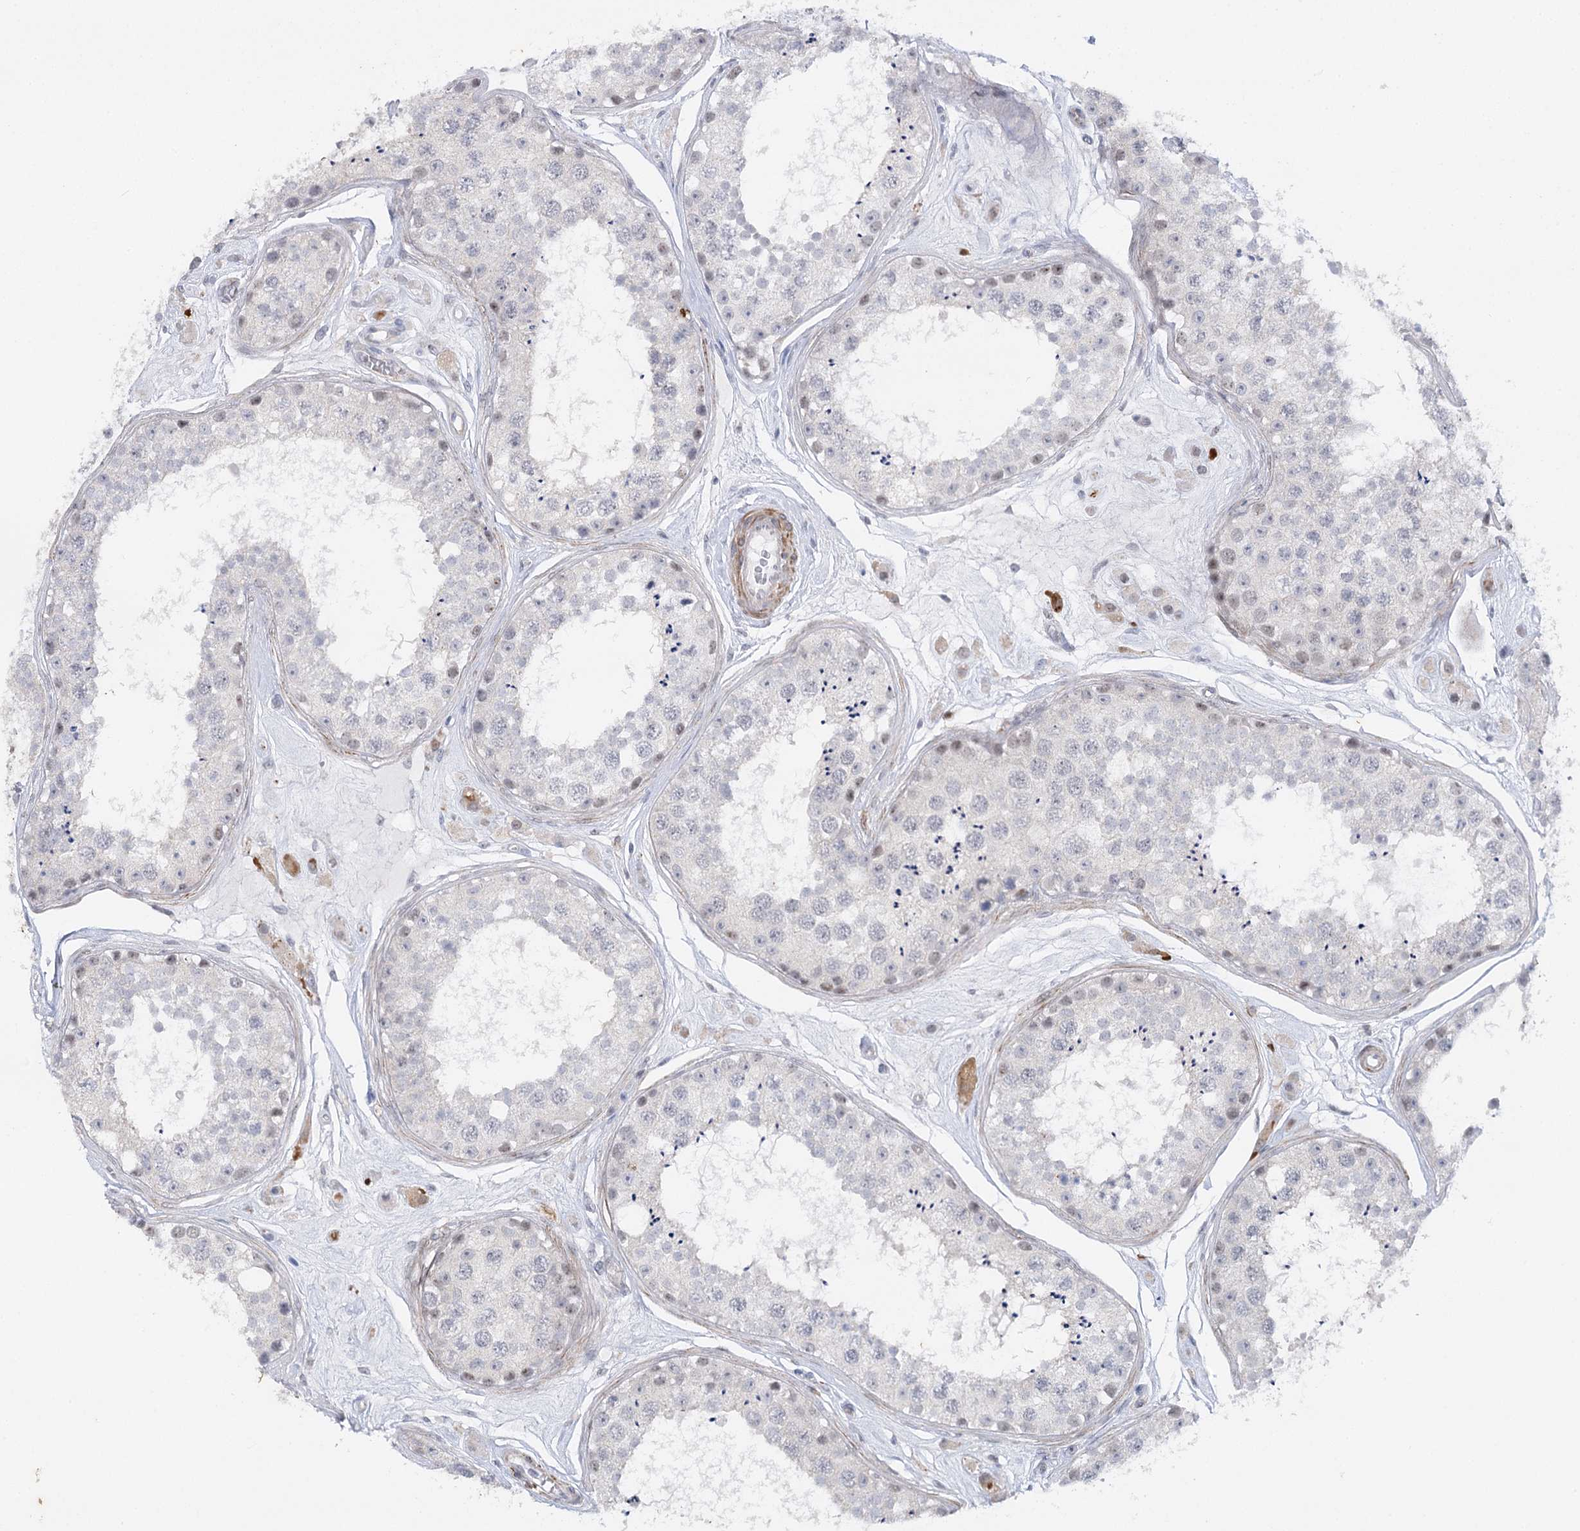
{"staining": {"intensity": "negative", "quantity": "none", "location": "none"}, "tissue": "testis", "cell_type": "Cells in seminiferous ducts", "image_type": "normal", "snomed": [{"axis": "morphology", "description": "Normal tissue, NOS"}, {"axis": "topography", "description": "Testis"}], "caption": "Protein analysis of unremarkable testis shows no significant expression in cells in seminiferous ducts. (Brightfield microscopy of DAB (3,3'-diaminobenzidine) immunohistochemistry at high magnification).", "gene": "AGXT2", "patient": {"sex": "male", "age": 25}}